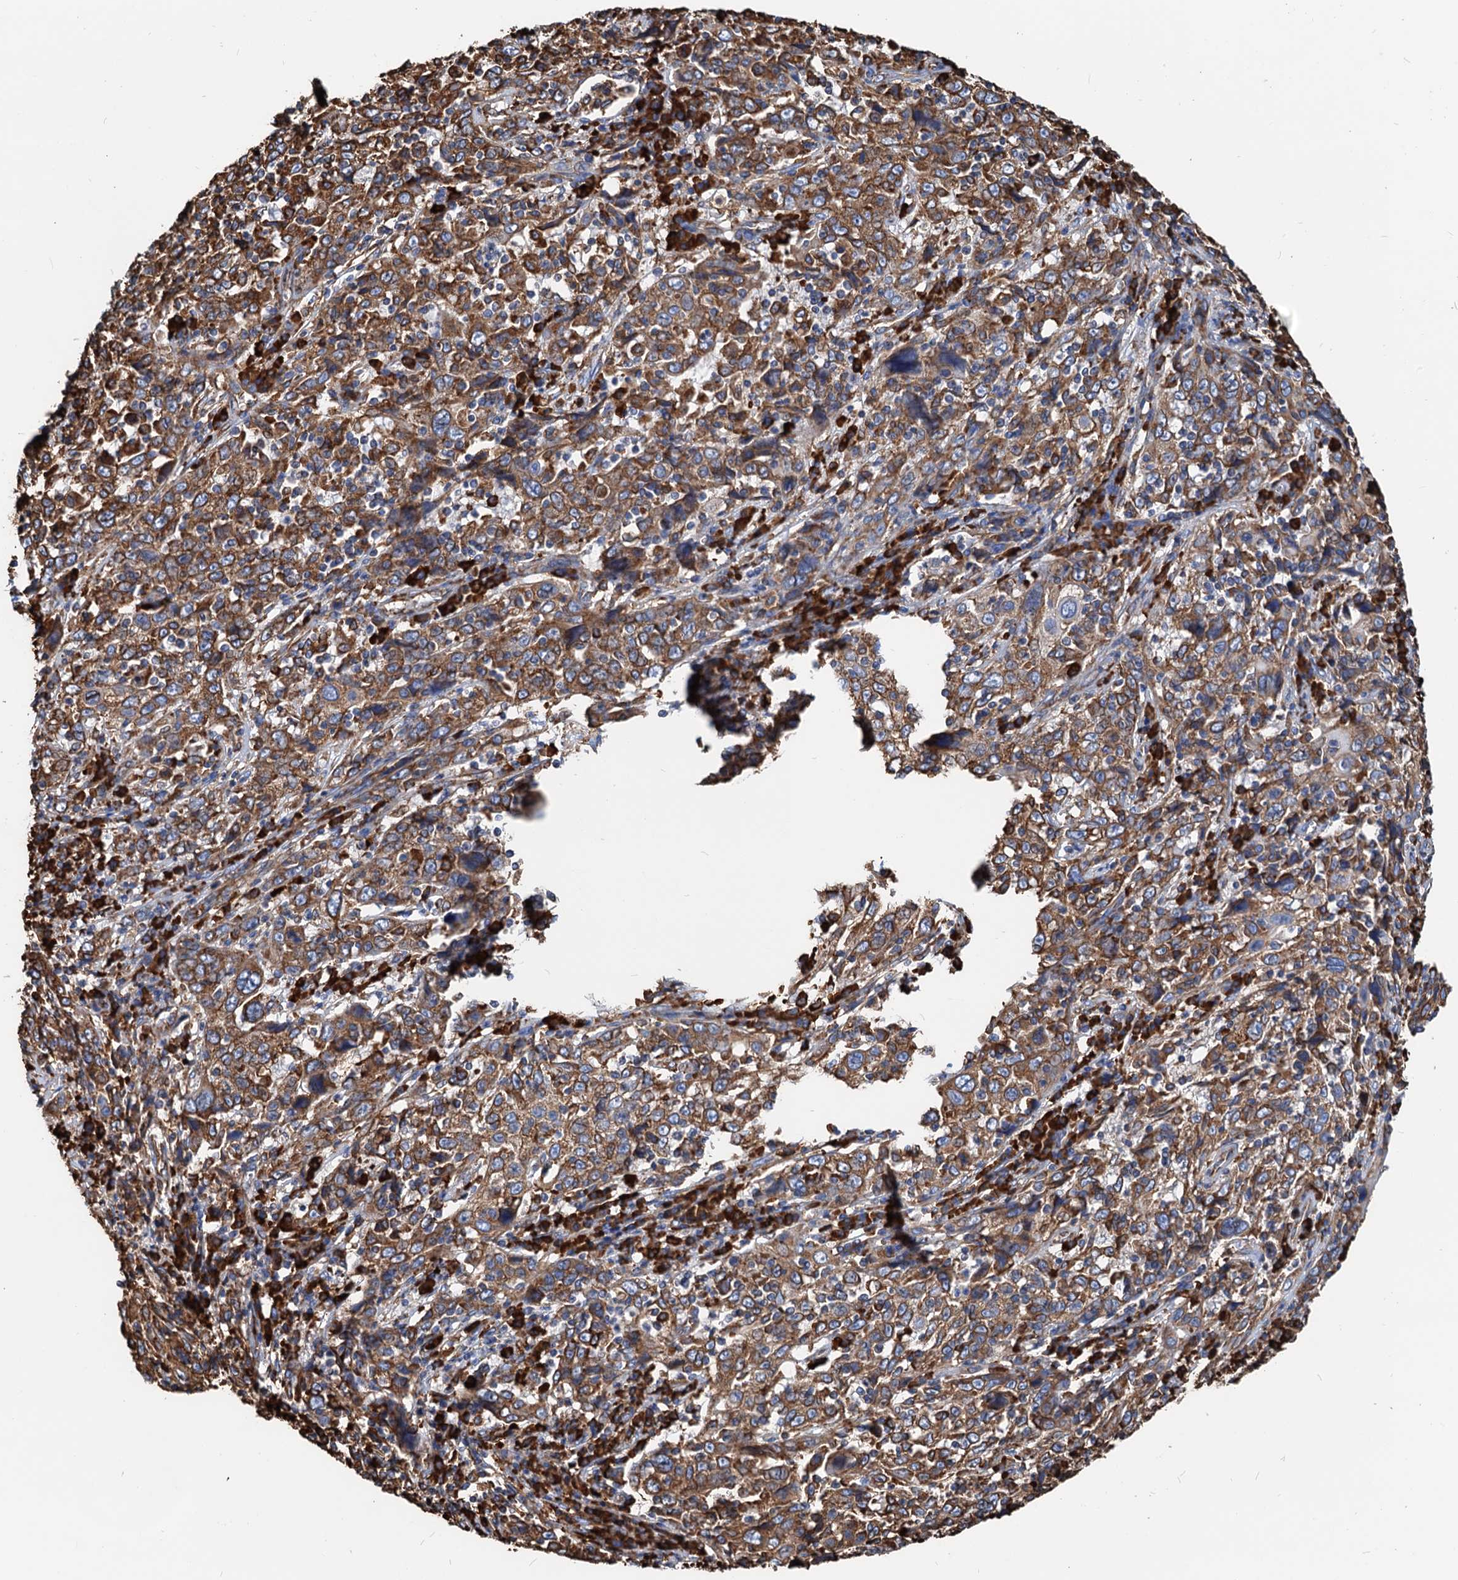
{"staining": {"intensity": "moderate", "quantity": ">75%", "location": "cytoplasmic/membranous"}, "tissue": "cervical cancer", "cell_type": "Tumor cells", "image_type": "cancer", "snomed": [{"axis": "morphology", "description": "Squamous cell carcinoma, NOS"}, {"axis": "topography", "description": "Cervix"}], "caption": "High-power microscopy captured an immunohistochemistry (IHC) image of cervical cancer (squamous cell carcinoma), revealing moderate cytoplasmic/membranous staining in approximately >75% of tumor cells.", "gene": "HSPA5", "patient": {"sex": "female", "age": 46}}